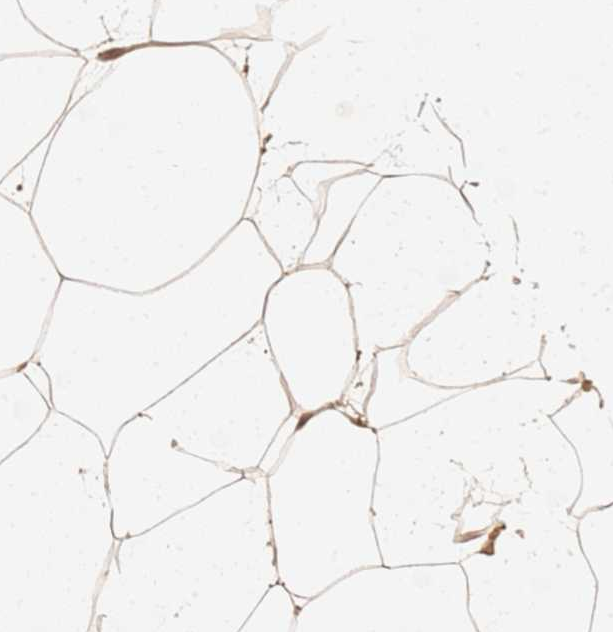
{"staining": {"intensity": "moderate", "quantity": "25%-75%", "location": "cytoplasmic/membranous"}, "tissue": "adipose tissue", "cell_type": "Adipocytes", "image_type": "normal", "snomed": [{"axis": "morphology", "description": "Normal tissue, NOS"}, {"axis": "topography", "description": "Adipose tissue"}], "caption": "A micrograph of adipose tissue stained for a protein displays moderate cytoplasmic/membranous brown staining in adipocytes.", "gene": "ZFP36L2", "patient": {"sex": "female", "age": 37}}